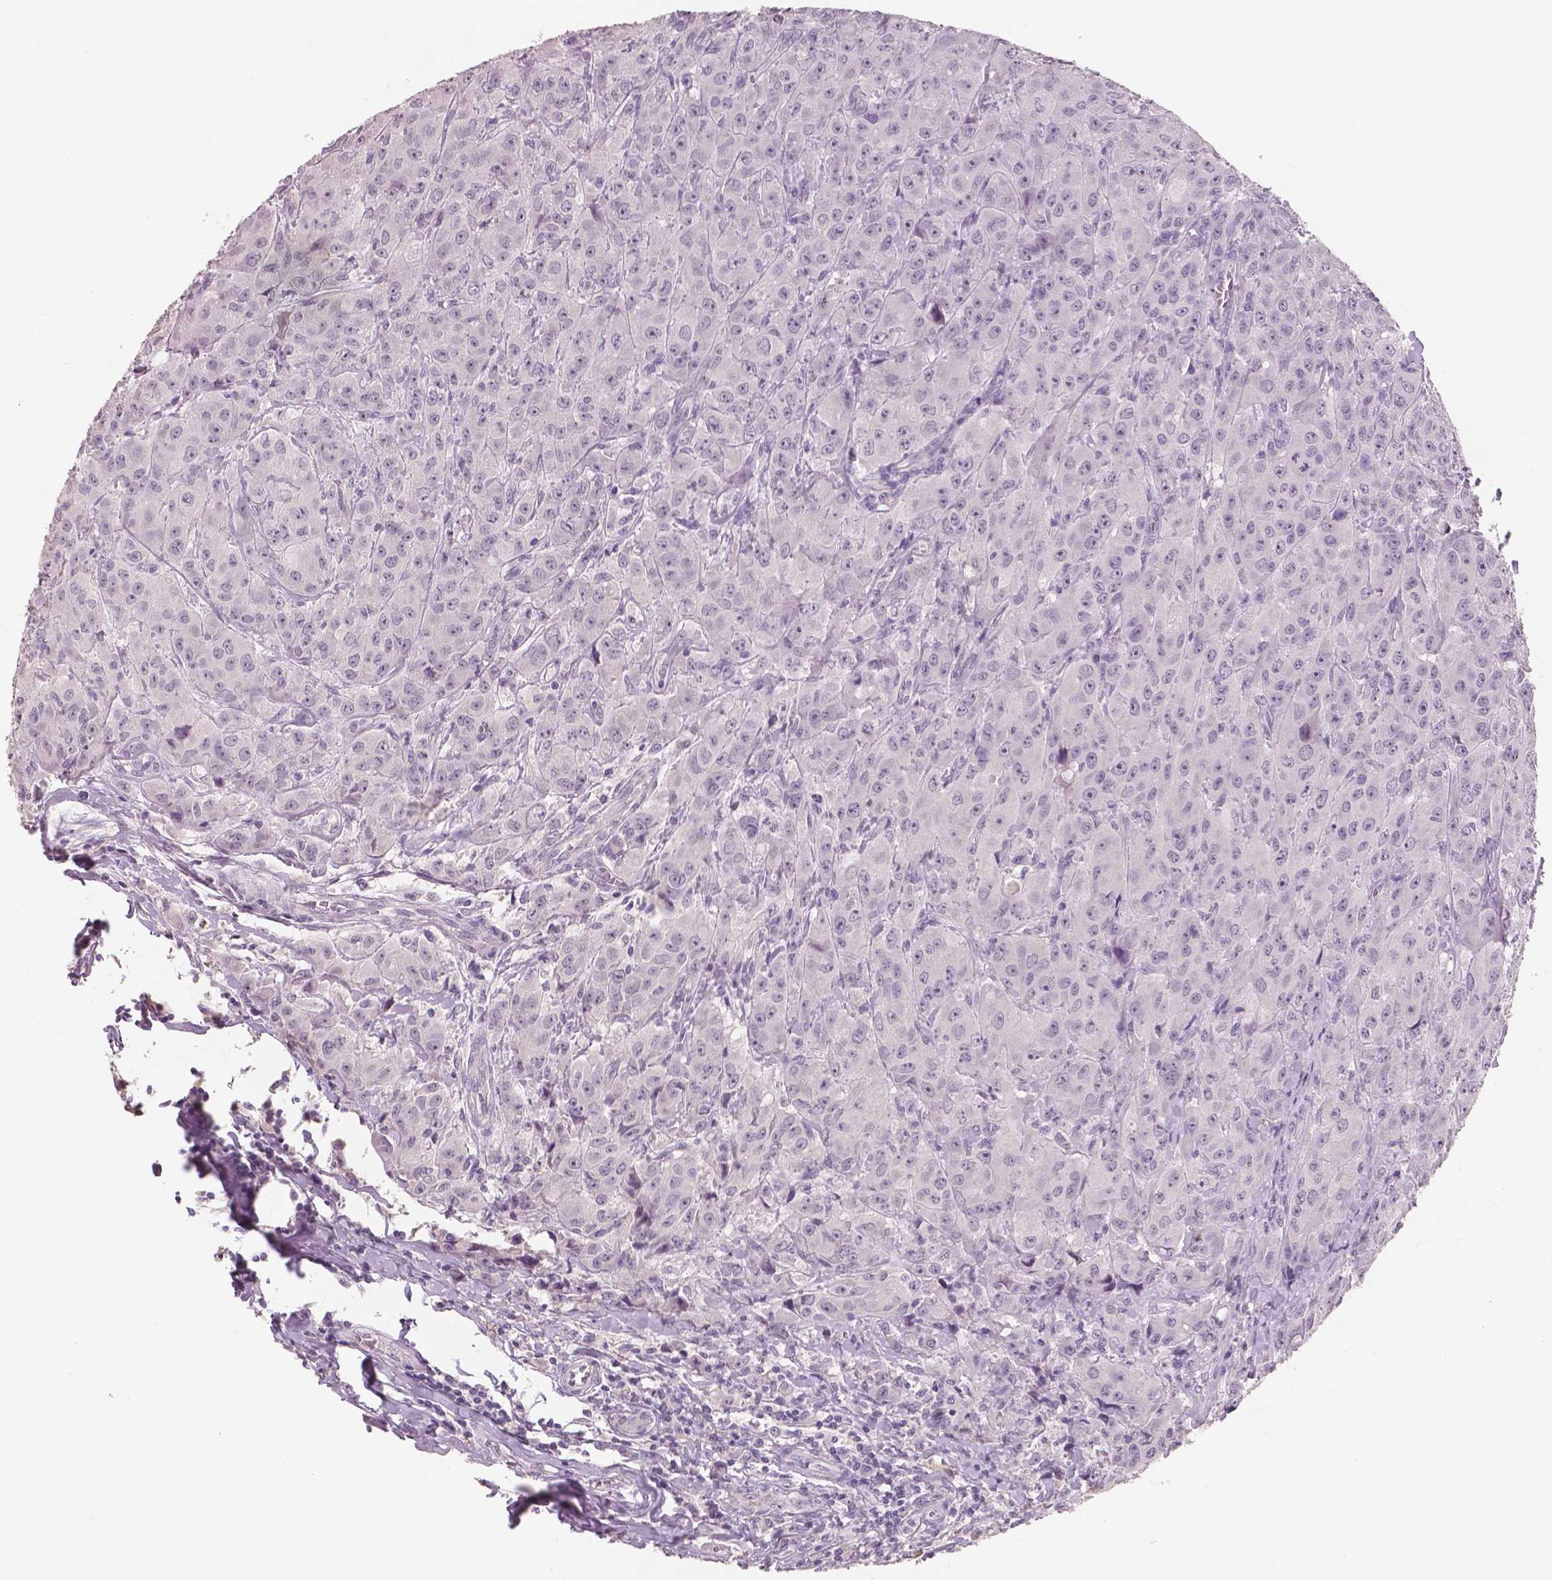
{"staining": {"intensity": "negative", "quantity": "none", "location": "none"}, "tissue": "breast cancer", "cell_type": "Tumor cells", "image_type": "cancer", "snomed": [{"axis": "morphology", "description": "Duct carcinoma"}, {"axis": "topography", "description": "Breast"}], "caption": "The immunohistochemistry photomicrograph has no significant positivity in tumor cells of breast invasive ductal carcinoma tissue. The staining was performed using DAB (3,3'-diaminobenzidine) to visualize the protein expression in brown, while the nuclei were stained in blue with hematoxylin (Magnification: 20x).", "gene": "NECAB1", "patient": {"sex": "female", "age": 43}}